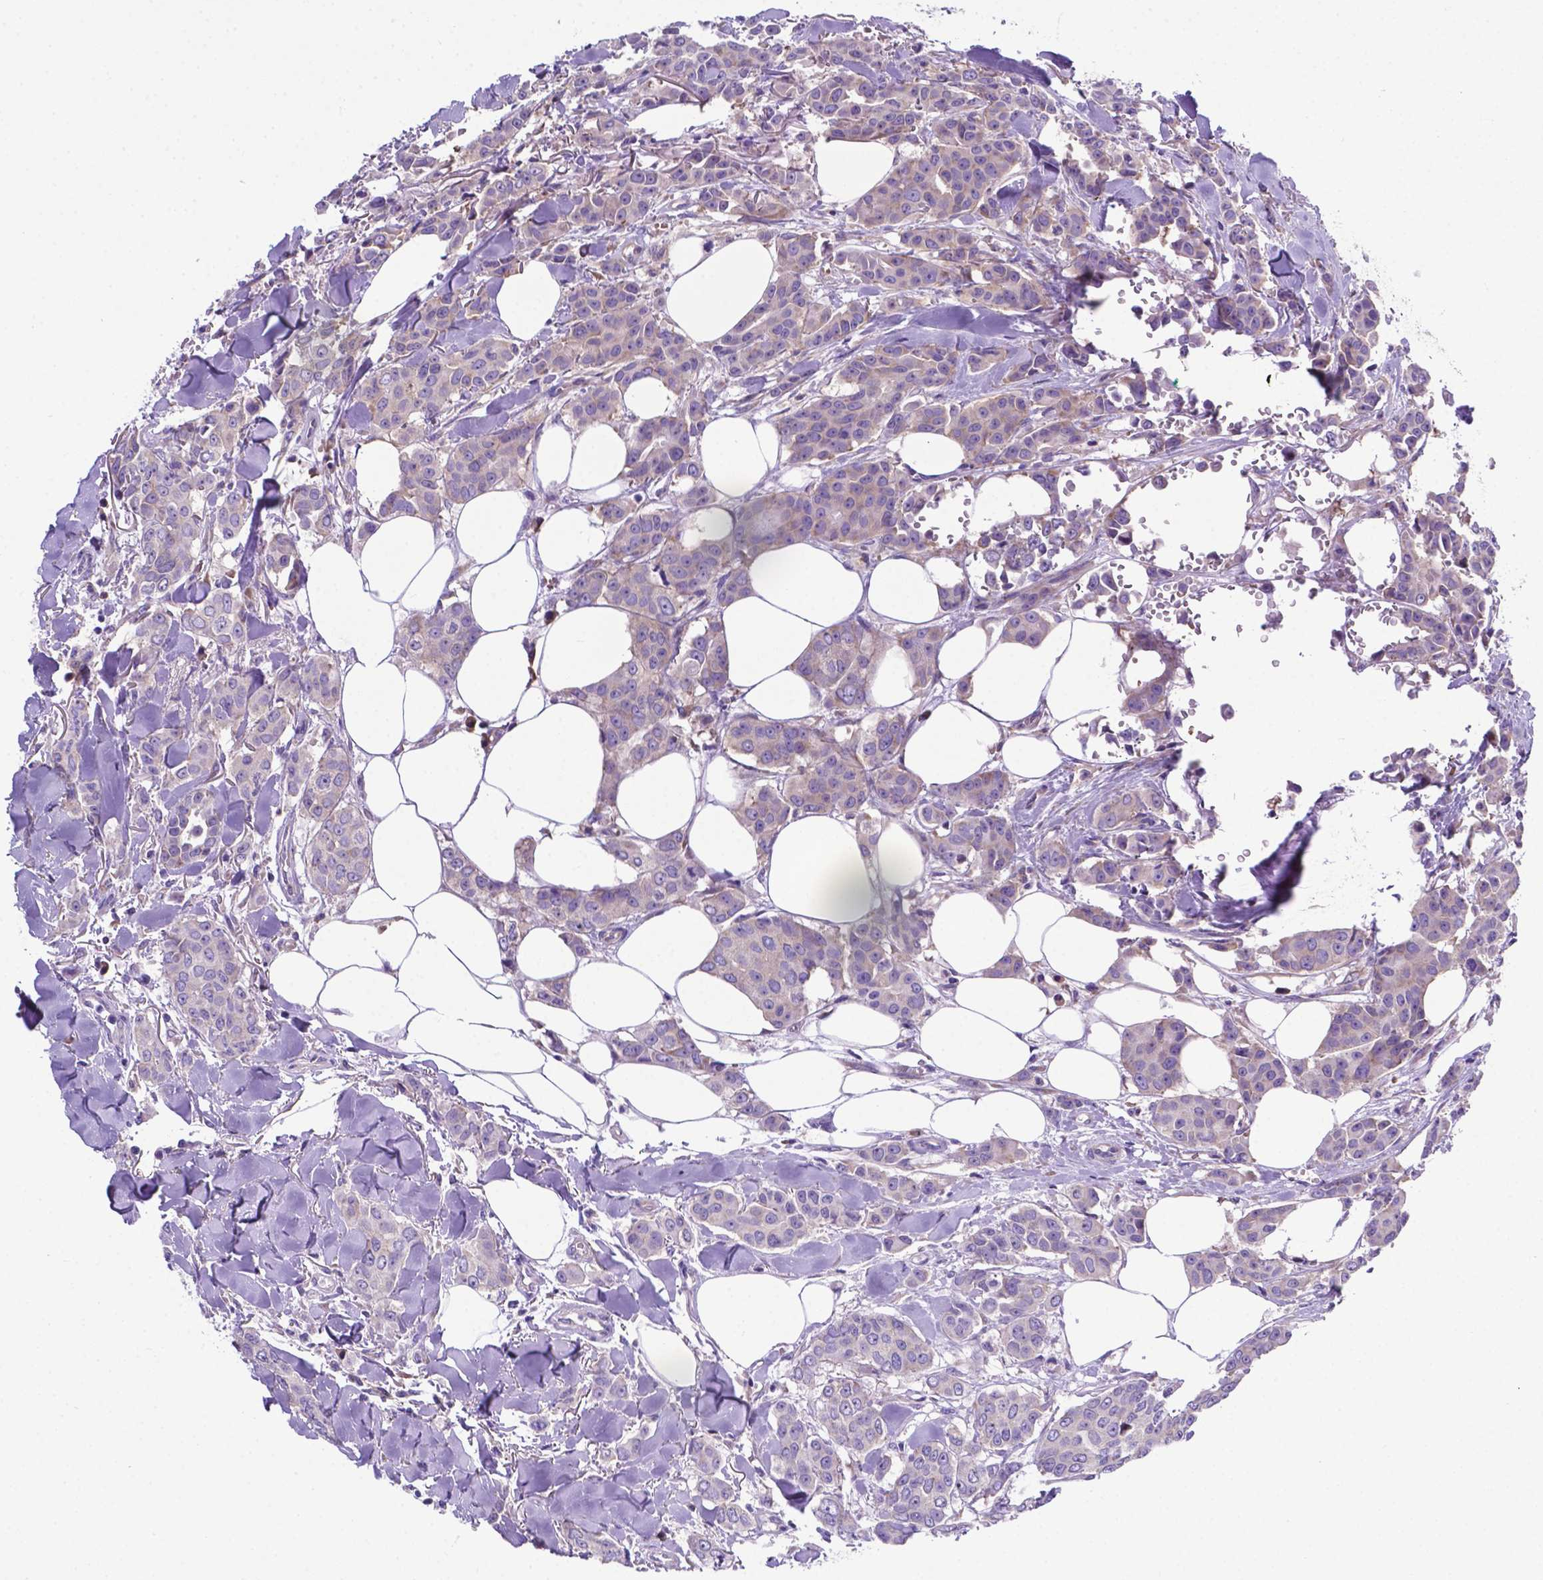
{"staining": {"intensity": "weak", "quantity": "25%-75%", "location": "cytoplasmic/membranous"}, "tissue": "breast cancer", "cell_type": "Tumor cells", "image_type": "cancer", "snomed": [{"axis": "morphology", "description": "Duct carcinoma"}, {"axis": "topography", "description": "Breast"}], "caption": "Protein analysis of intraductal carcinoma (breast) tissue displays weak cytoplasmic/membranous expression in about 25%-75% of tumor cells.", "gene": "RPL6", "patient": {"sex": "female", "age": 94}}